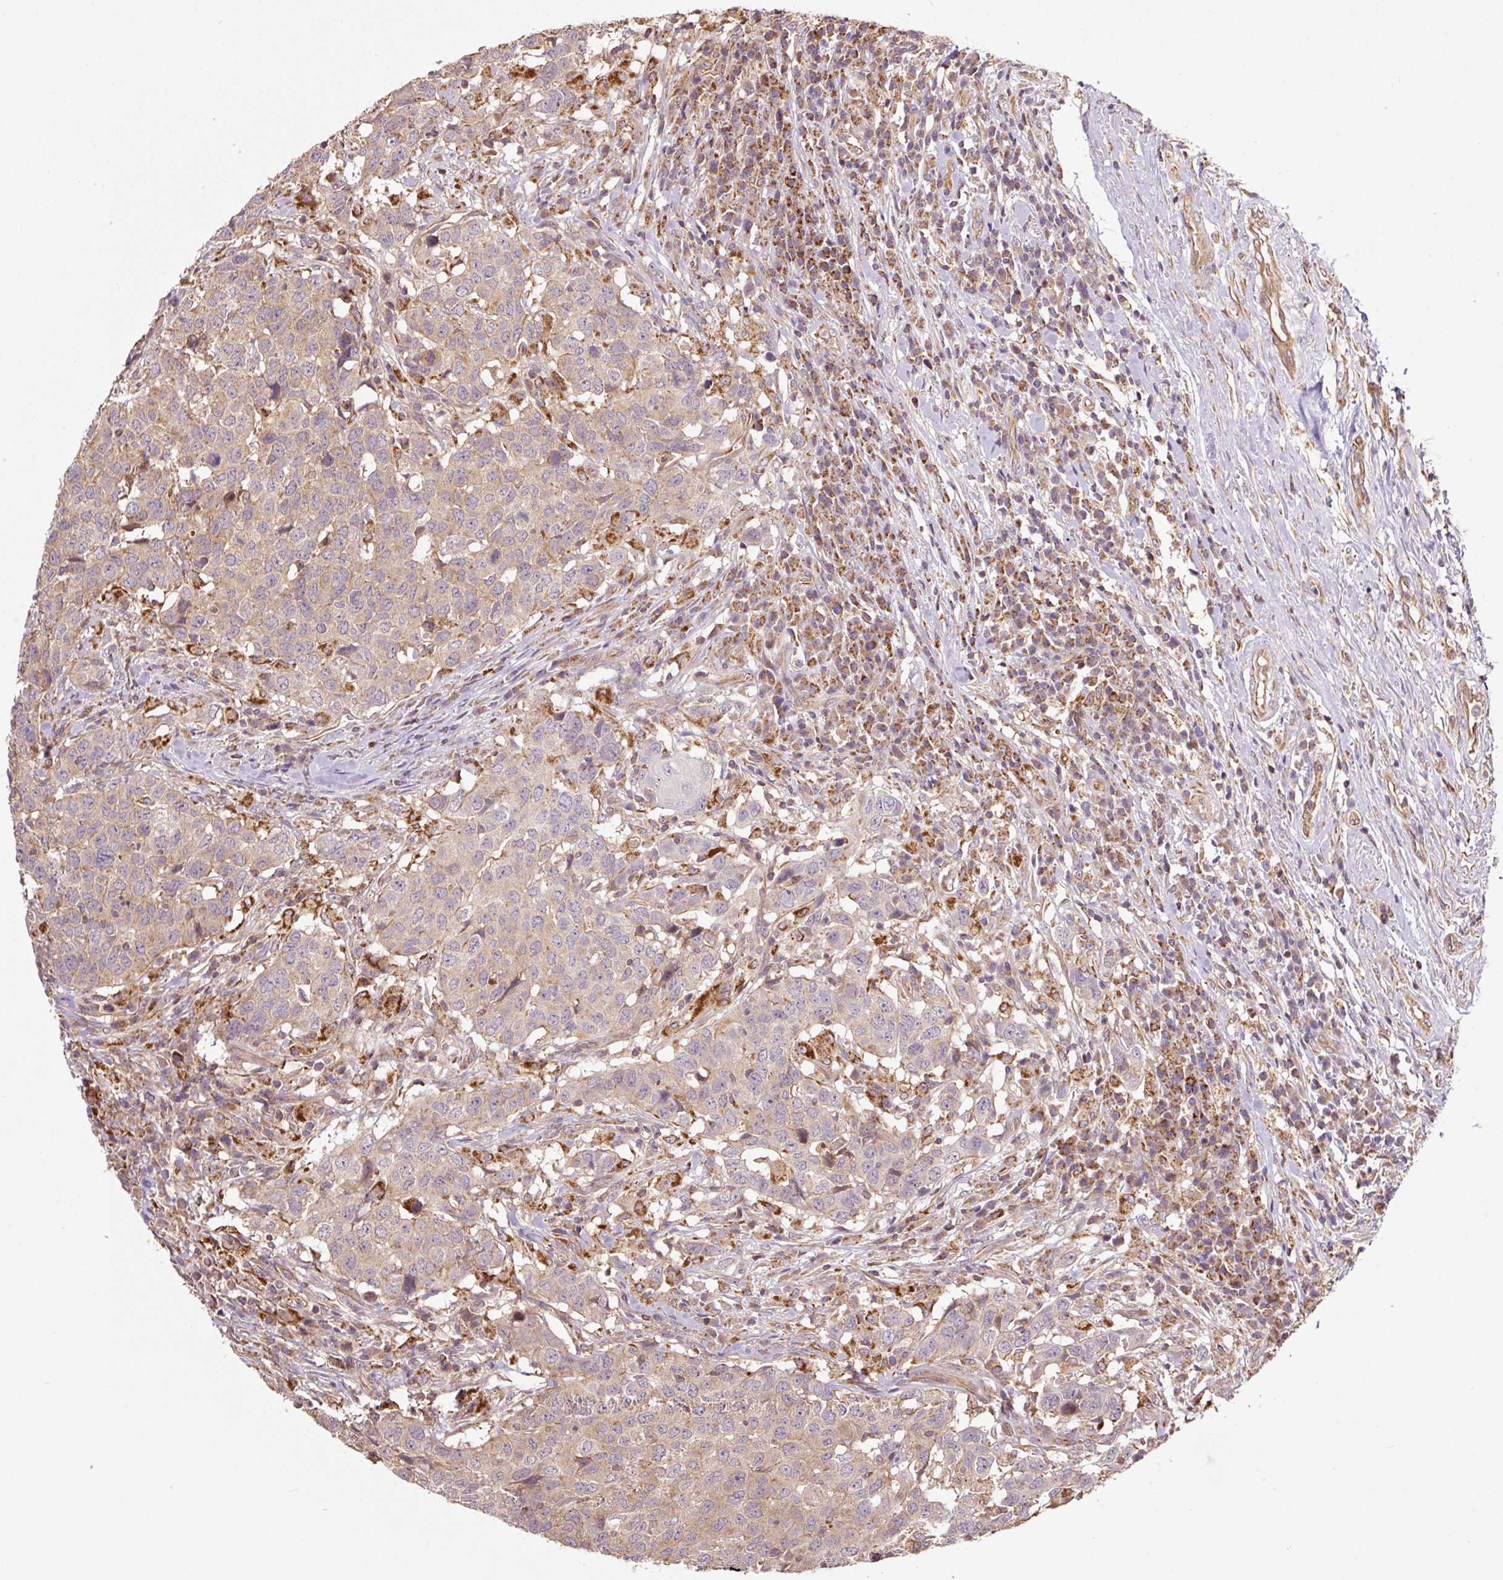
{"staining": {"intensity": "weak", "quantity": "25%-75%", "location": "cytoplasmic/membranous"}, "tissue": "head and neck cancer", "cell_type": "Tumor cells", "image_type": "cancer", "snomed": [{"axis": "morphology", "description": "Normal tissue, NOS"}, {"axis": "morphology", "description": "Squamous cell carcinoma, NOS"}, {"axis": "topography", "description": "Skeletal muscle"}, {"axis": "topography", "description": "Vascular tissue"}, {"axis": "topography", "description": "Peripheral nerve tissue"}, {"axis": "topography", "description": "Head-Neck"}], "caption": "IHC micrograph of human head and neck cancer (squamous cell carcinoma) stained for a protein (brown), which exhibits low levels of weak cytoplasmic/membranous expression in about 25%-75% of tumor cells.", "gene": "PCK2", "patient": {"sex": "male", "age": 66}}